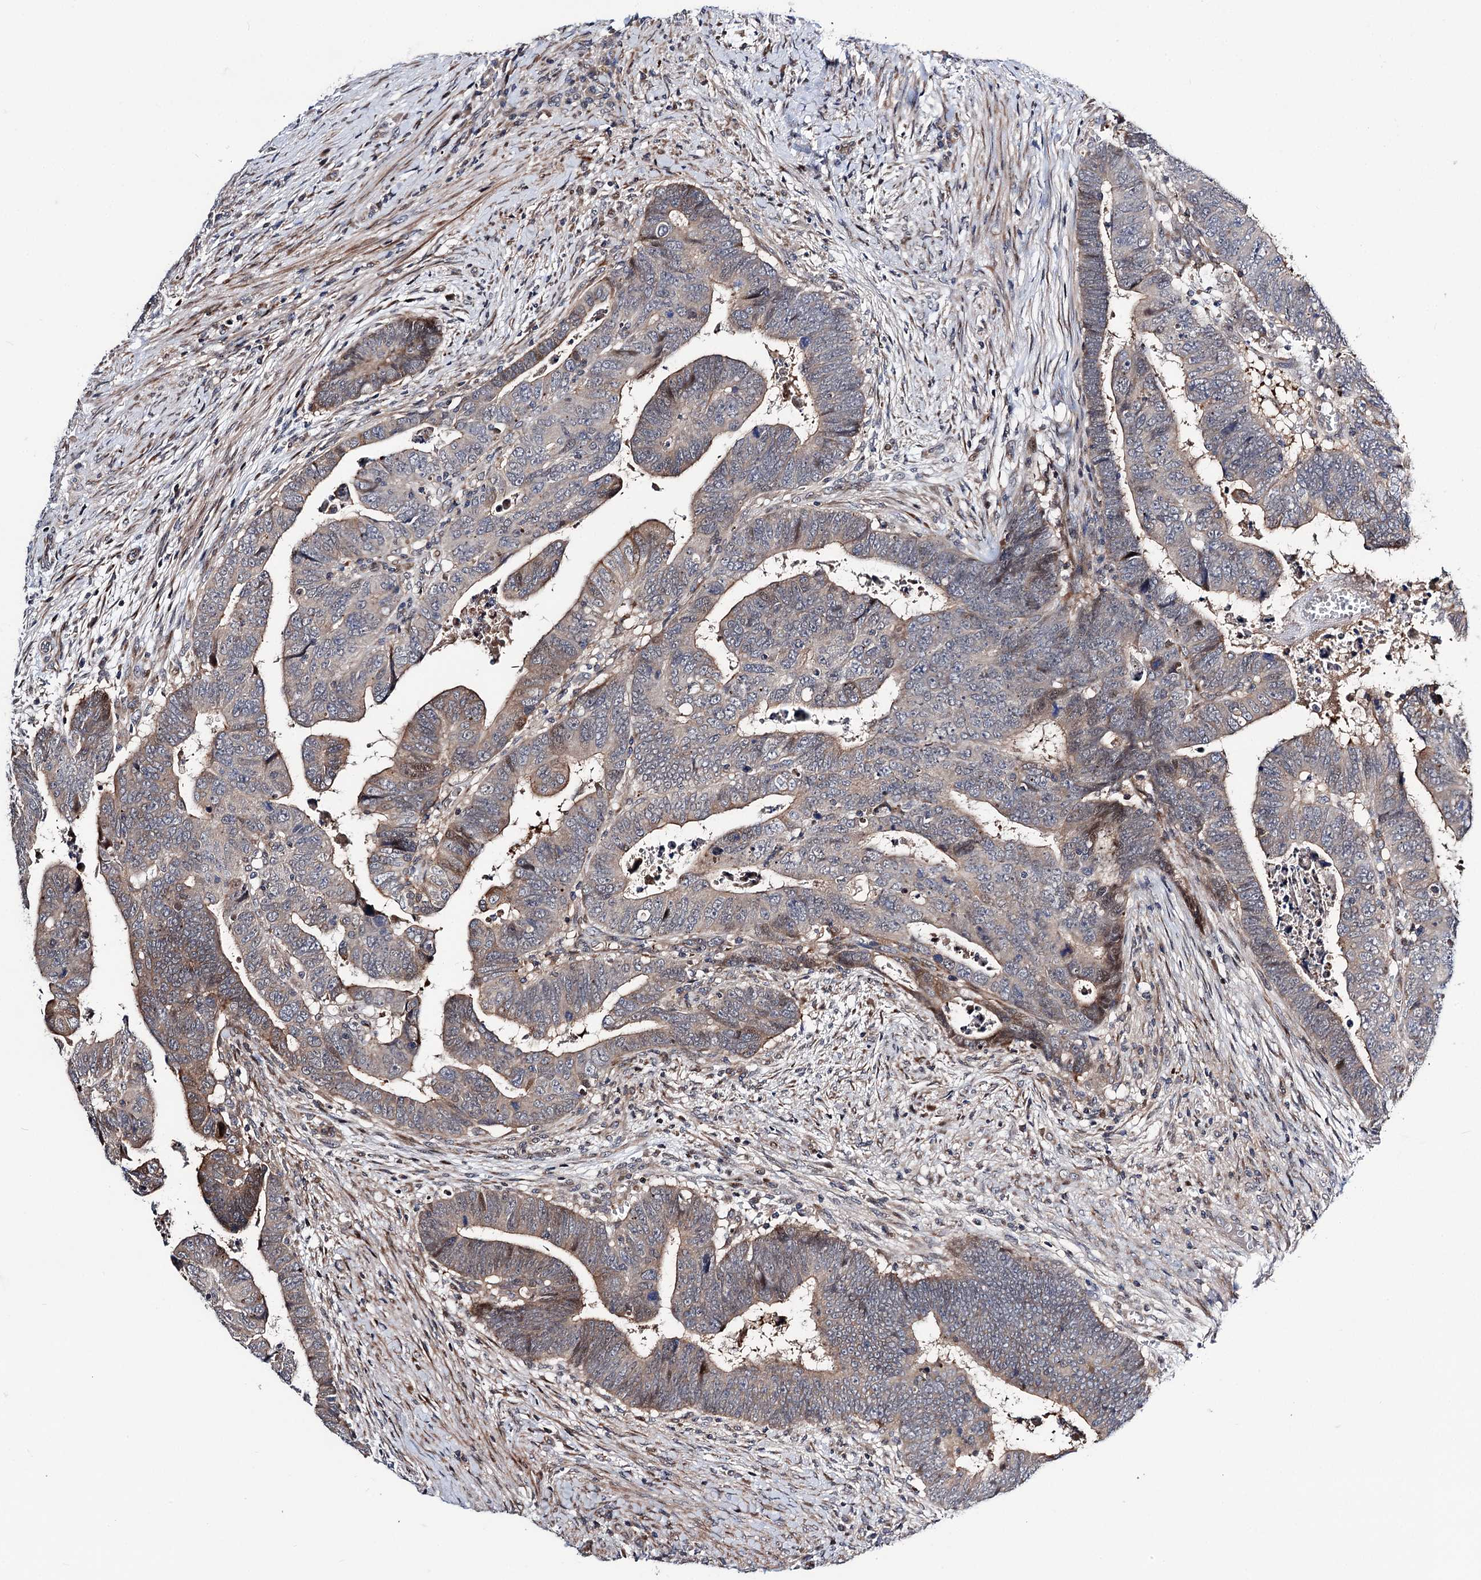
{"staining": {"intensity": "moderate", "quantity": "25%-75%", "location": "cytoplasmic/membranous"}, "tissue": "colorectal cancer", "cell_type": "Tumor cells", "image_type": "cancer", "snomed": [{"axis": "morphology", "description": "Normal tissue, NOS"}, {"axis": "morphology", "description": "Adenocarcinoma, NOS"}, {"axis": "topography", "description": "Rectum"}], "caption": "Tumor cells reveal medium levels of moderate cytoplasmic/membranous expression in approximately 25%-75% of cells in human adenocarcinoma (colorectal). Using DAB (brown) and hematoxylin (blue) stains, captured at high magnification using brightfield microscopy.", "gene": "UBR1", "patient": {"sex": "female", "age": 65}}